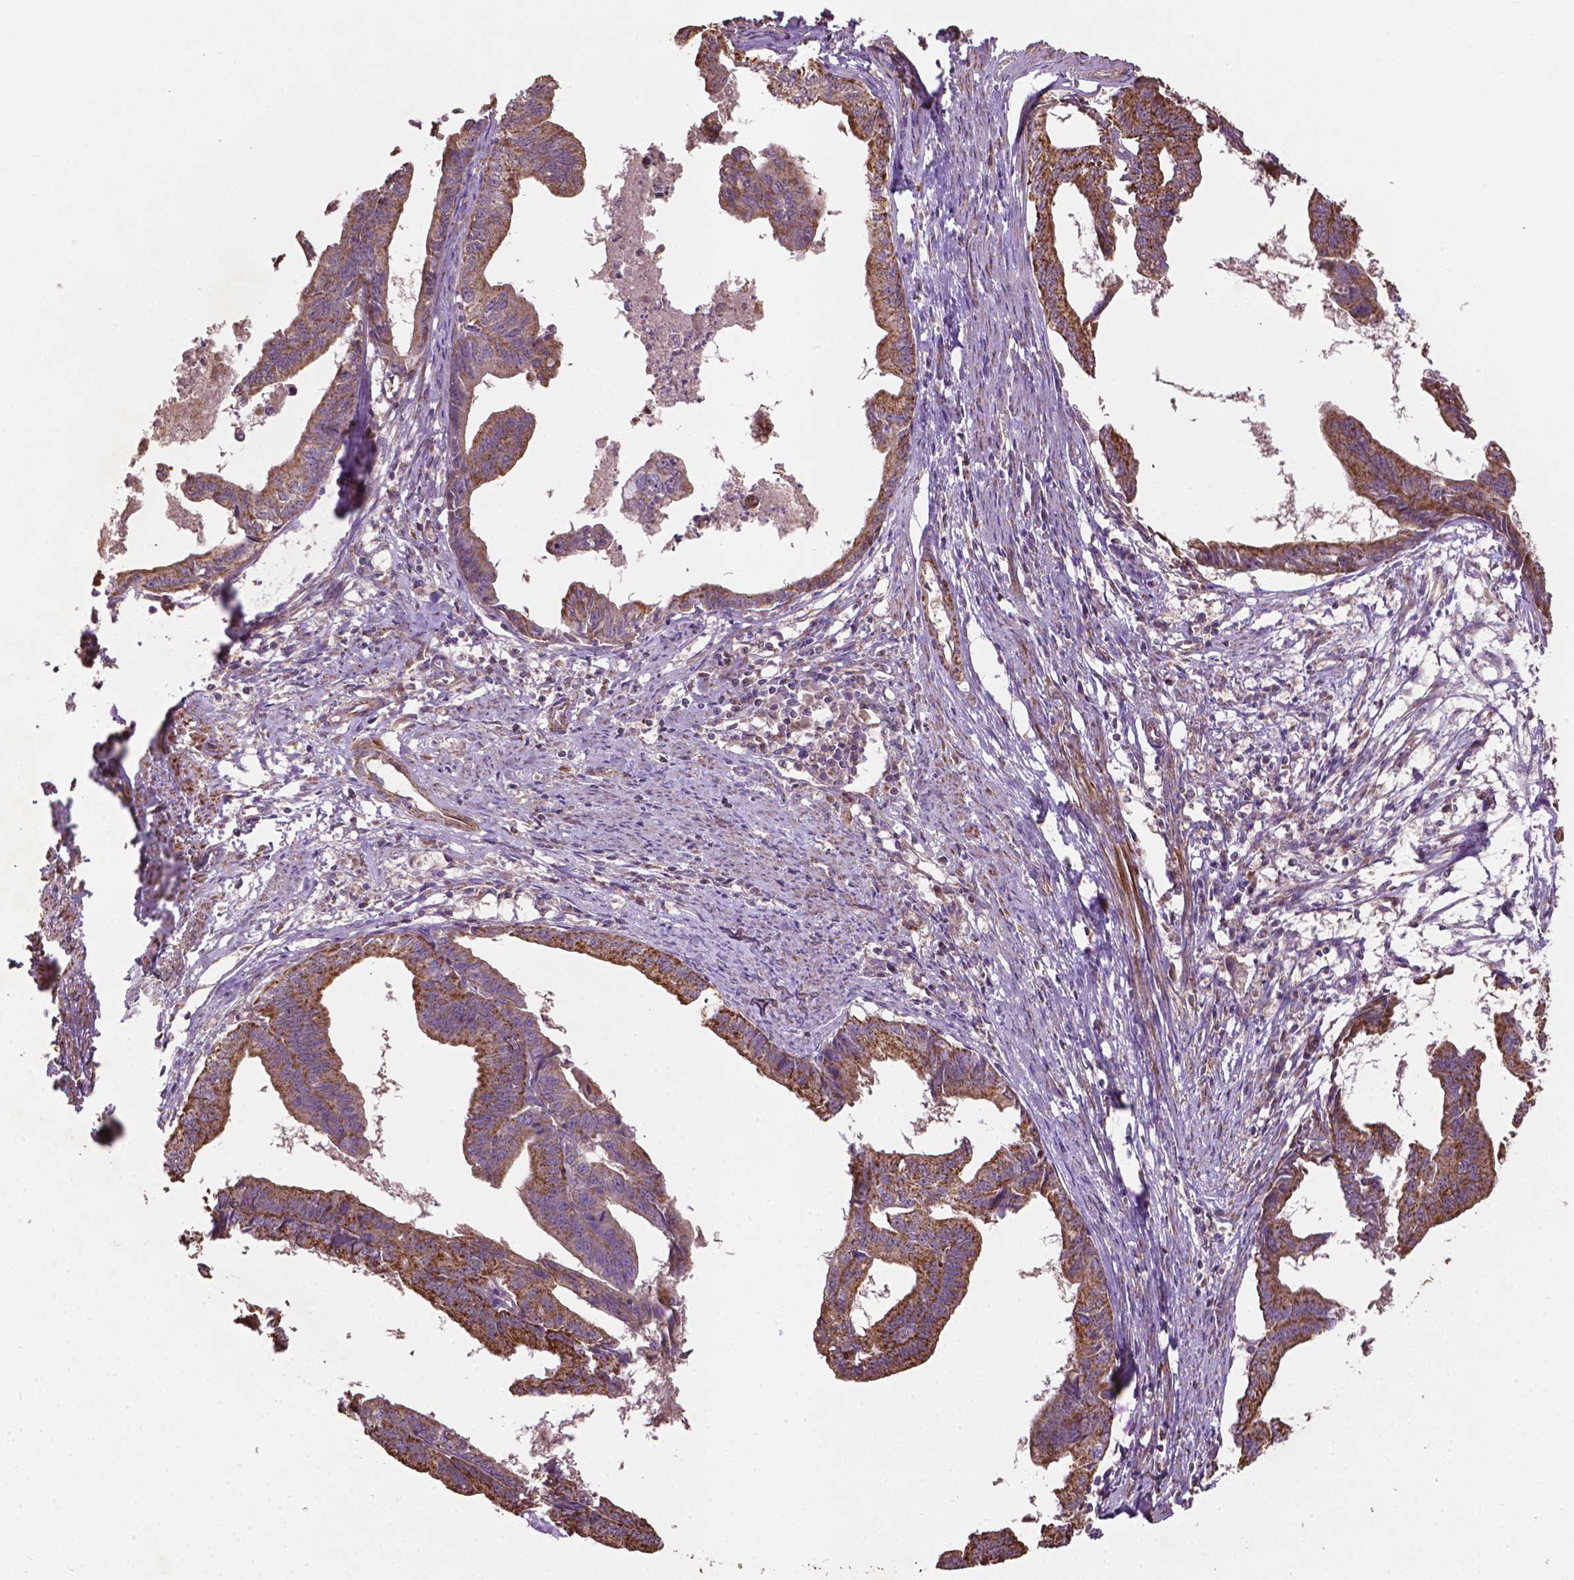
{"staining": {"intensity": "strong", "quantity": ">75%", "location": "cytoplasmic/membranous"}, "tissue": "endometrial cancer", "cell_type": "Tumor cells", "image_type": "cancer", "snomed": [{"axis": "morphology", "description": "Adenocarcinoma, NOS"}, {"axis": "topography", "description": "Endometrium"}], "caption": "Immunohistochemical staining of adenocarcinoma (endometrial) displays high levels of strong cytoplasmic/membranous expression in about >75% of tumor cells.", "gene": "LRR1", "patient": {"sex": "female", "age": 65}}